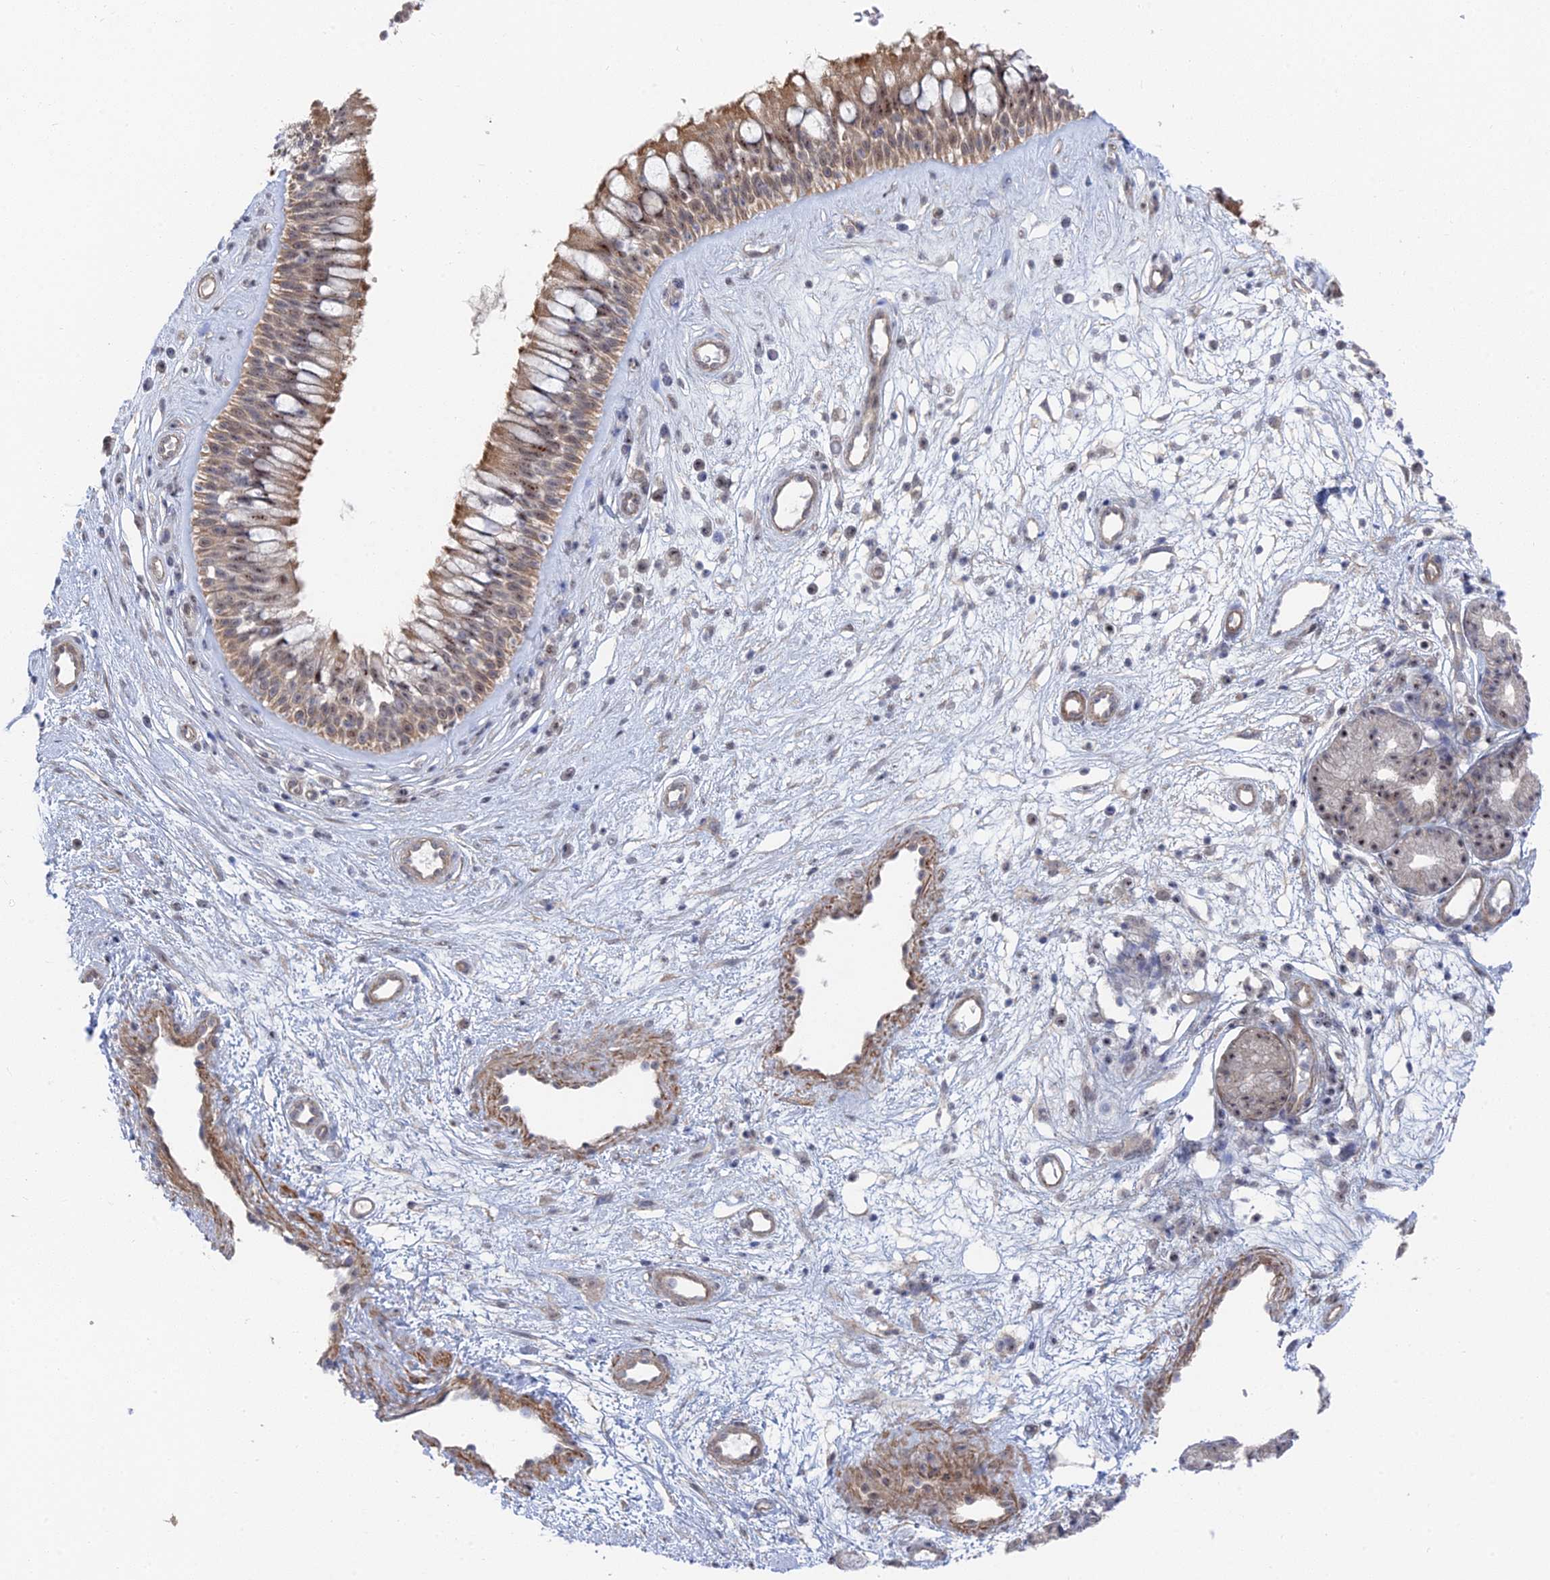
{"staining": {"intensity": "weak", "quantity": ">75%", "location": "cytoplasmic/membranous,nuclear"}, "tissue": "nasopharynx", "cell_type": "Respiratory epithelial cells", "image_type": "normal", "snomed": [{"axis": "morphology", "description": "Normal tissue, NOS"}, {"axis": "topography", "description": "Nasopharynx"}], "caption": "A high-resolution photomicrograph shows IHC staining of benign nasopharynx, which exhibits weak cytoplasmic/membranous,nuclear positivity in approximately >75% of respiratory epithelial cells. (IHC, brightfield microscopy, high magnification).", "gene": "CFAP92", "patient": {"sex": "male", "age": 32}}